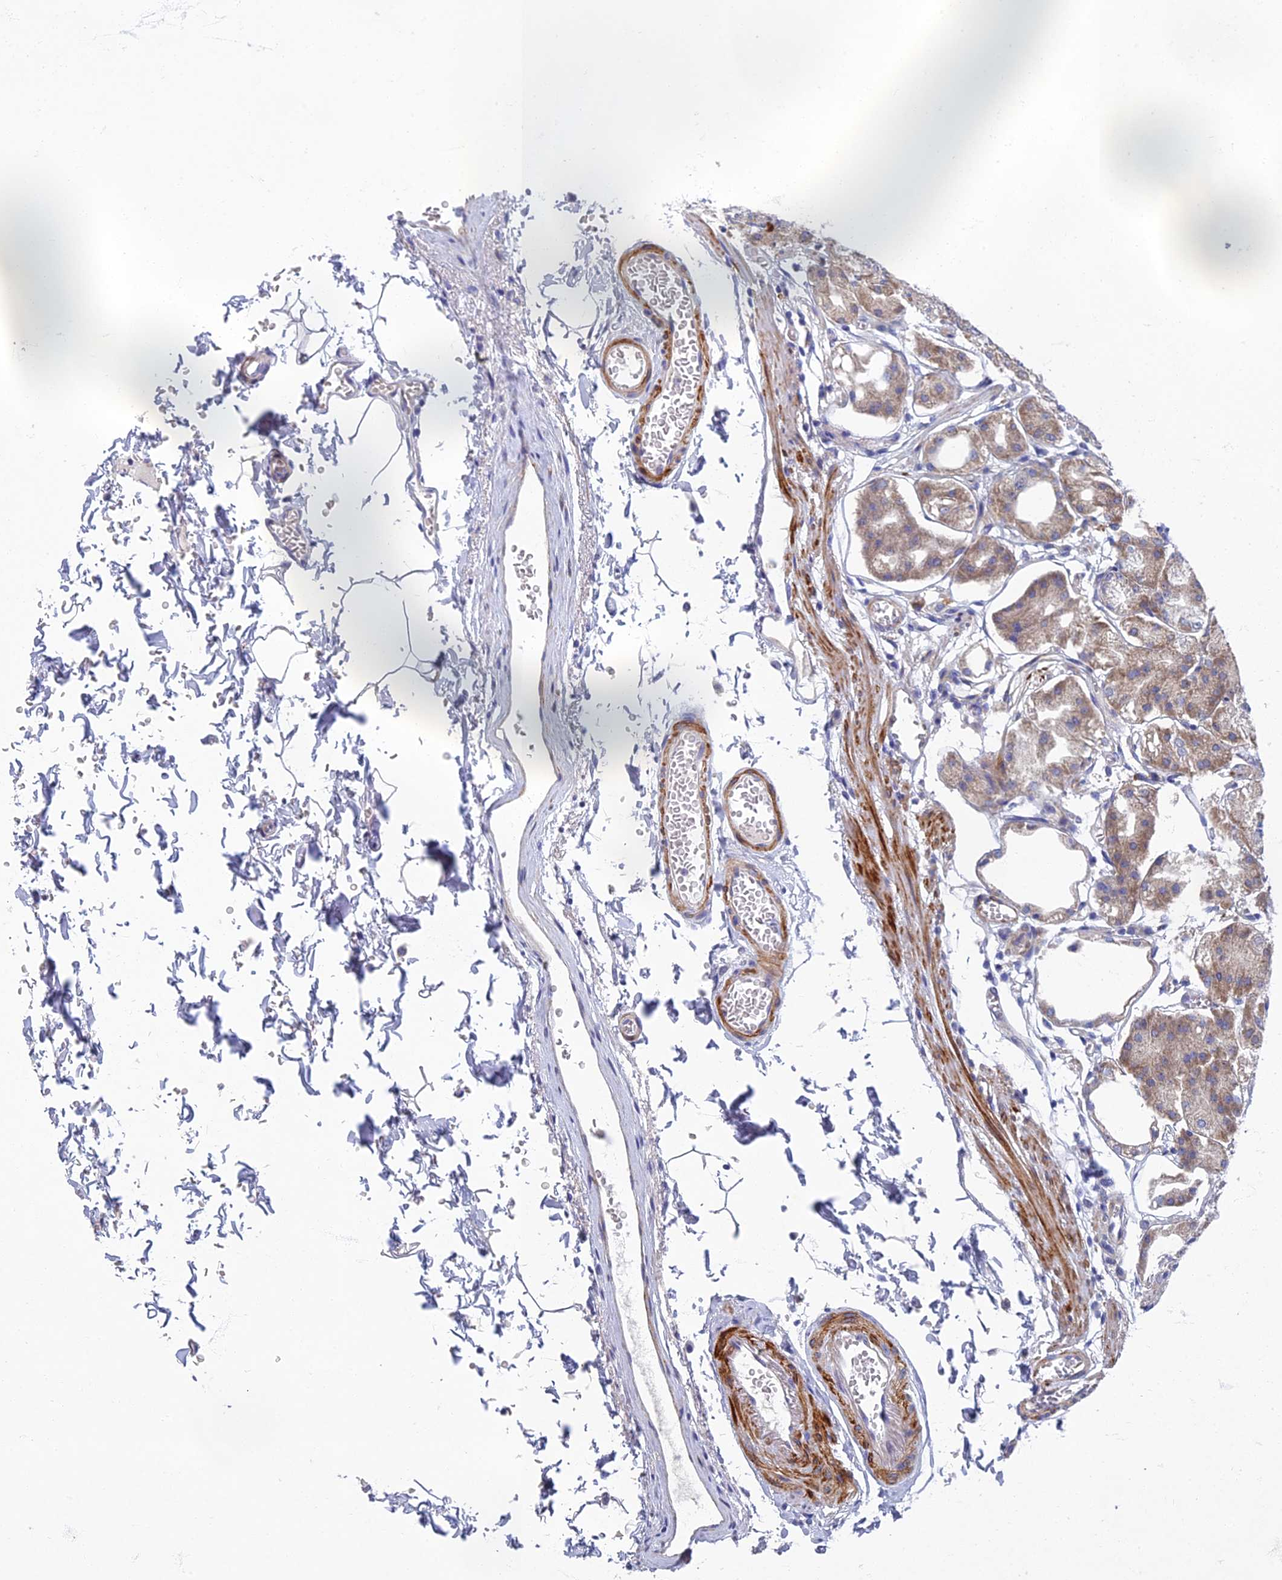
{"staining": {"intensity": "moderate", "quantity": "25%-75%", "location": "cytoplasmic/membranous"}, "tissue": "stomach", "cell_type": "Glandular cells", "image_type": "normal", "snomed": [{"axis": "morphology", "description": "Normal tissue, NOS"}, {"axis": "topography", "description": "Stomach, lower"}], "caption": "A brown stain highlights moderate cytoplasmic/membranous staining of a protein in glandular cells of unremarkable human stomach. The staining was performed using DAB (3,3'-diaminobenzidine) to visualize the protein expression in brown, while the nuclei were stained in blue with hematoxylin (Magnification: 20x).", "gene": "SPIN4", "patient": {"sex": "male", "age": 71}}